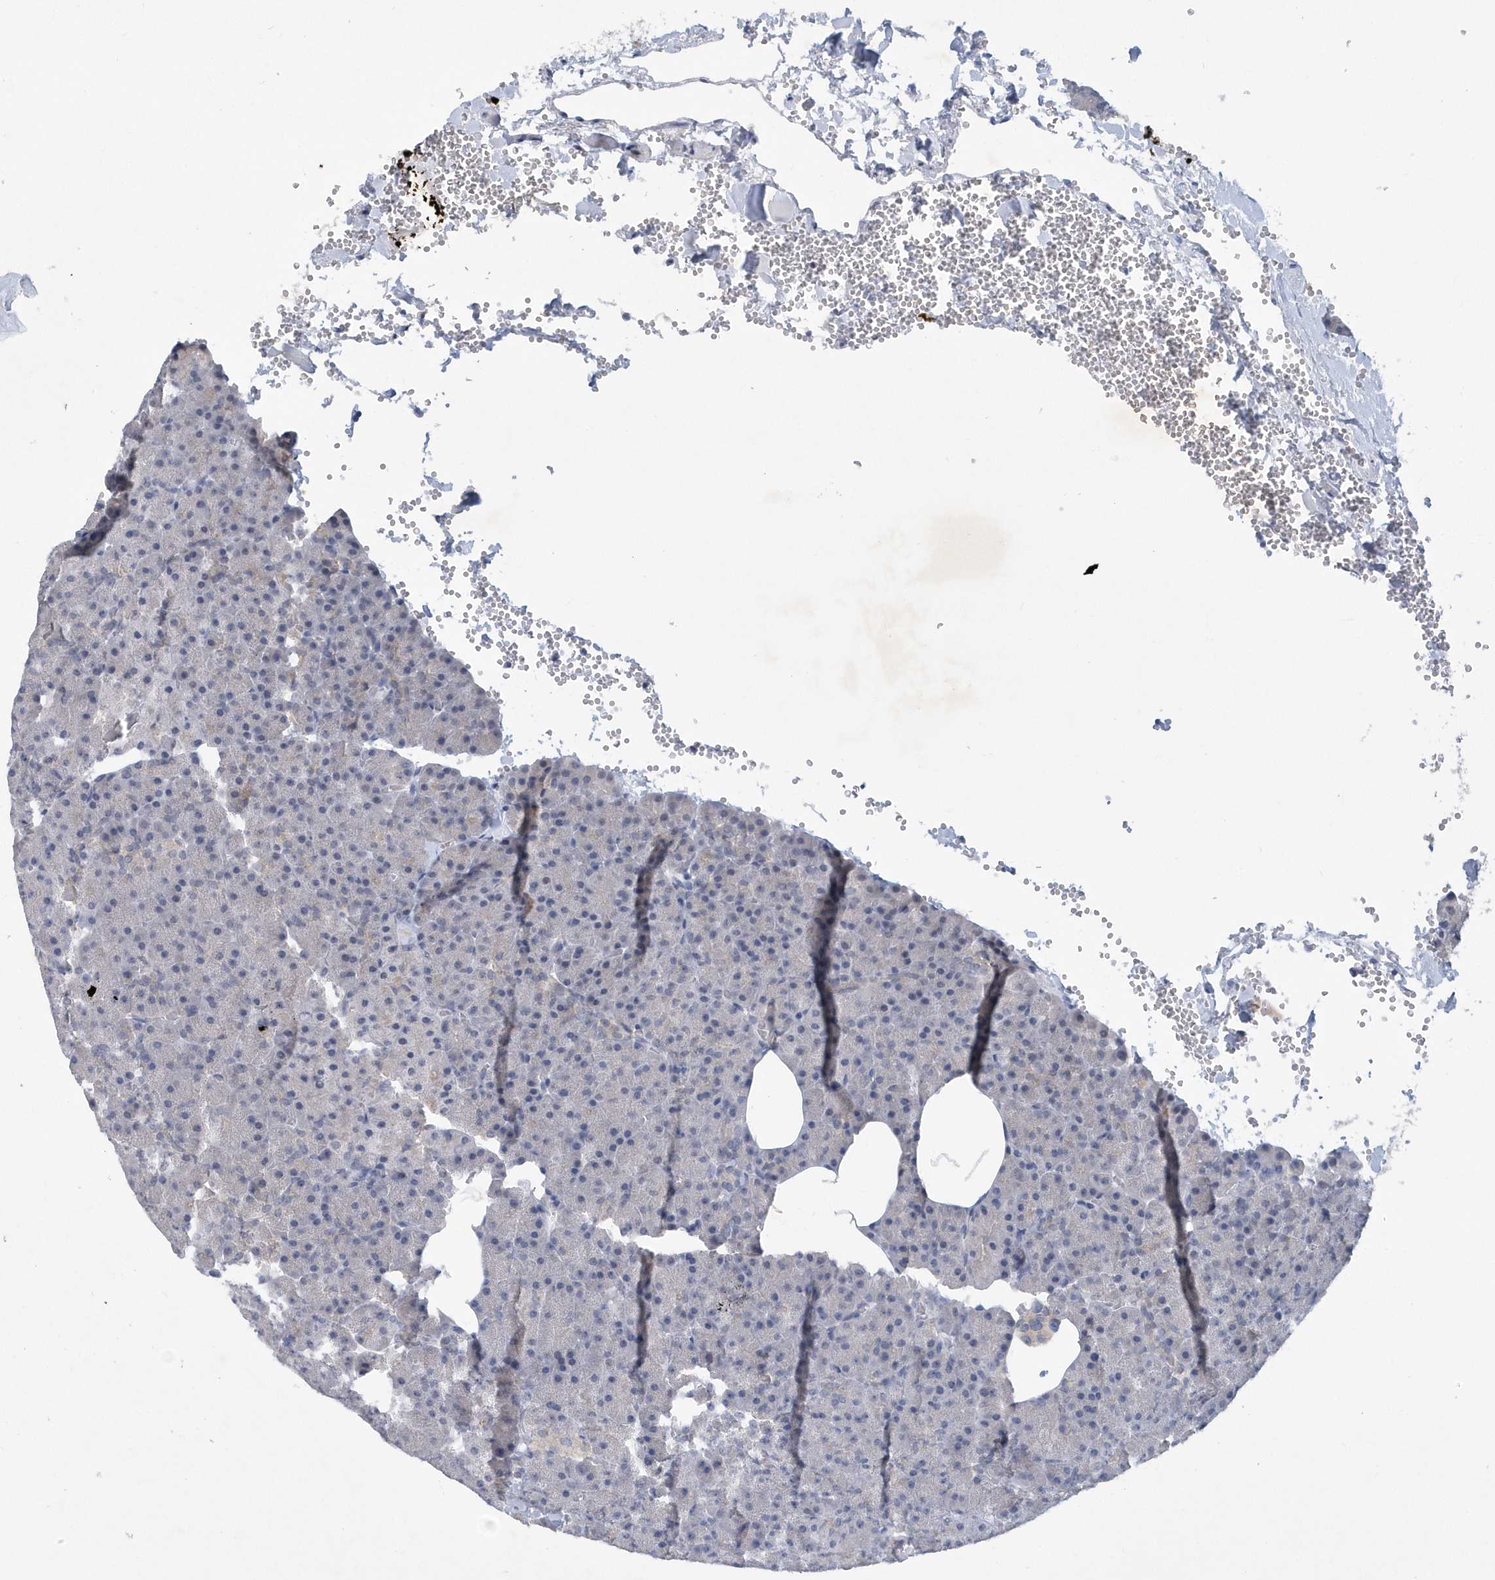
{"staining": {"intensity": "negative", "quantity": "none", "location": "none"}, "tissue": "pancreas", "cell_type": "Exocrine glandular cells", "image_type": "normal", "snomed": [{"axis": "morphology", "description": "Normal tissue, NOS"}, {"axis": "morphology", "description": "Carcinoid, malignant, NOS"}, {"axis": "topography", "description": "Pancreas"}], "caption": "Pancreas stained for a protein using immunohistochemistry displays no staining exocrine glandular cells.", "gene": "SRGAP3", "patient": {"sex": "female", "age": 35}}